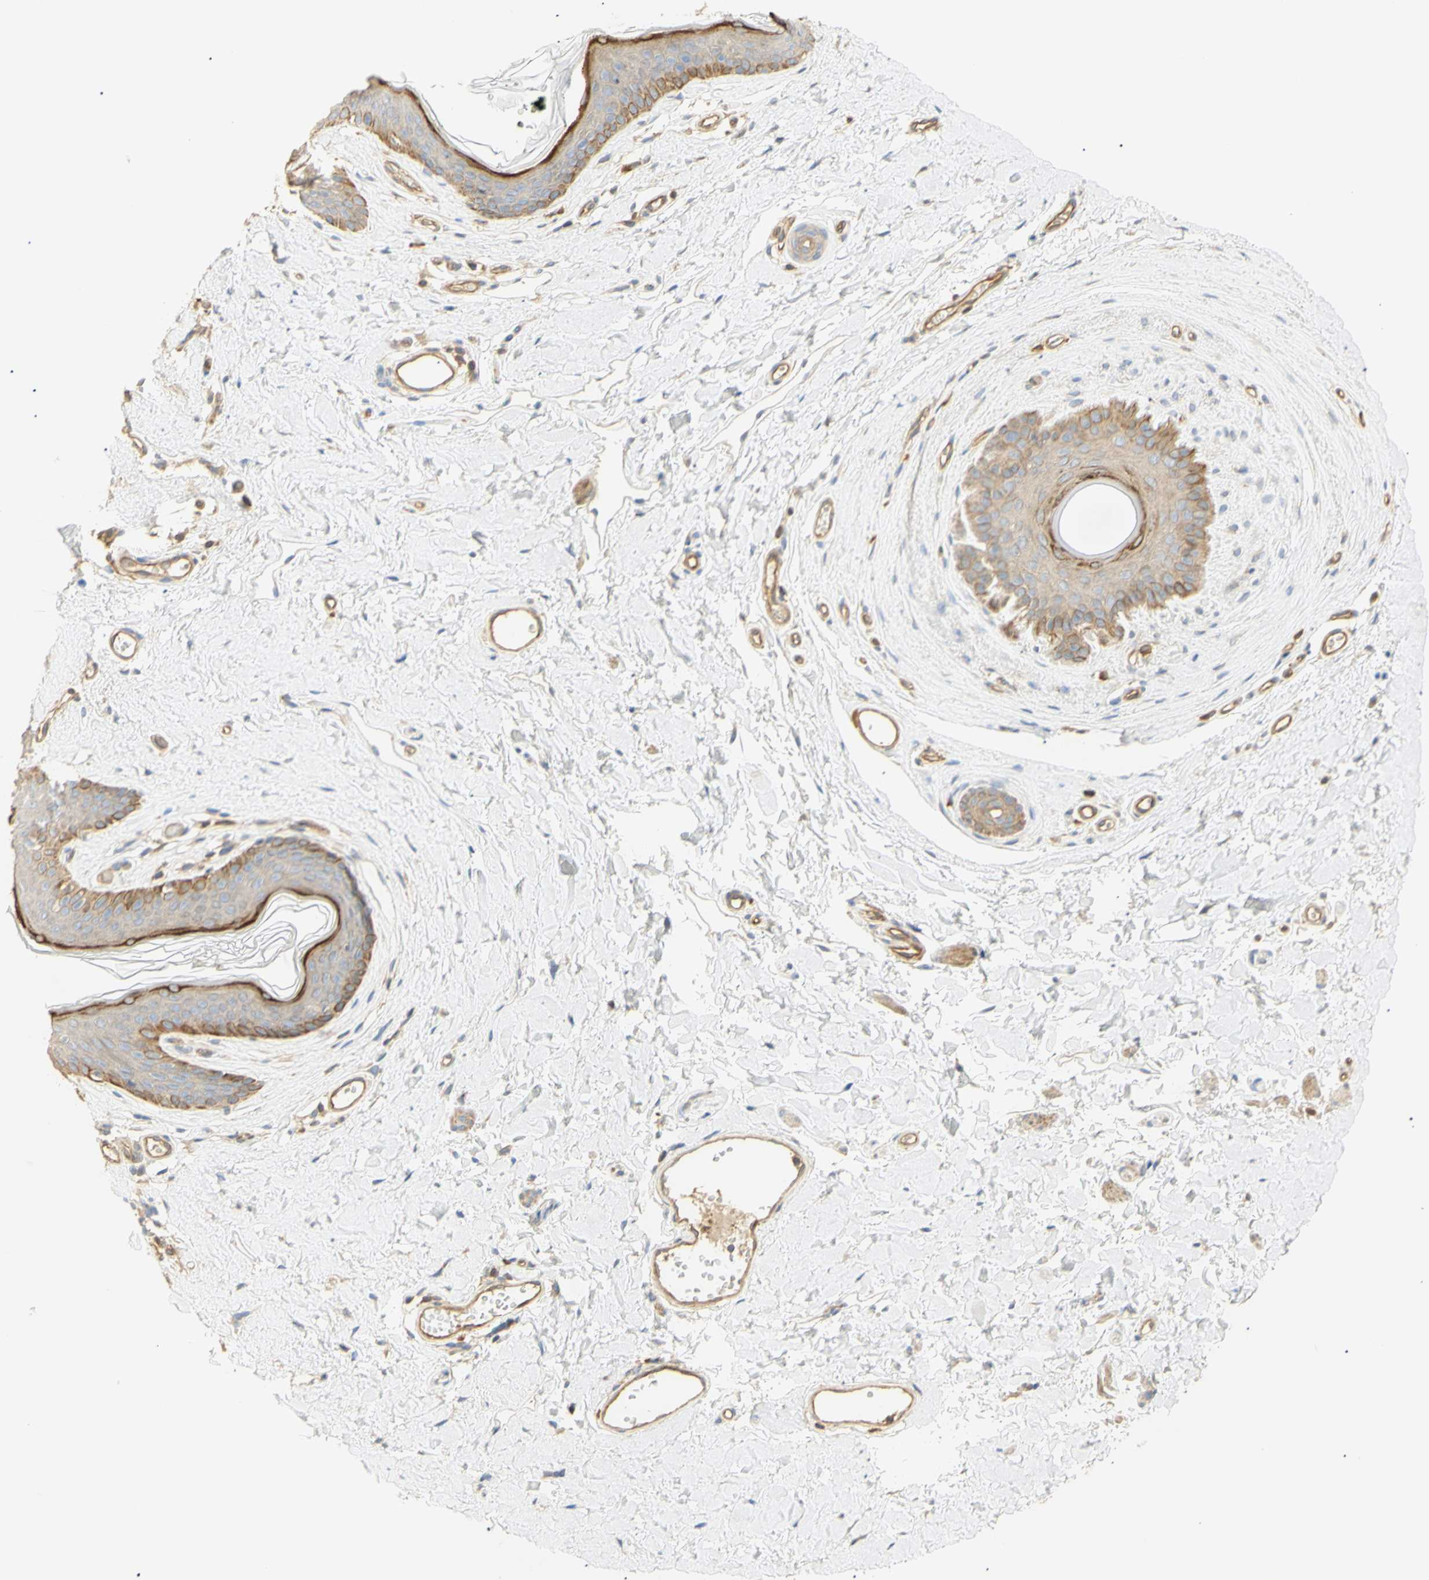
{"staining": {"intensity": "moderate", "quantity": "25%-75%", "location": "cytoplasmic/membranous"}, "tissue": "skin", "cell_type": "Epidermal cells", "image_type": "normal", "snomed": [{"axis": "morphology", "description": "Normal tissue, NOS"}, {"axis": "morphology", "description": "Inflammation, NOS"}, {"axis": "topography", "description": "Vulva"}], "caption": "IHC image of unremarkable skin: skin stained using IHC exhibits medium levels of moderate protein expression localized specifically in the cytoplasmic/membranous of epidermal cells, appearing as a cytoplasmic/membranous brown color.", "gene": "KCNE4", "patient": {"sex": "female", "age": 84}}